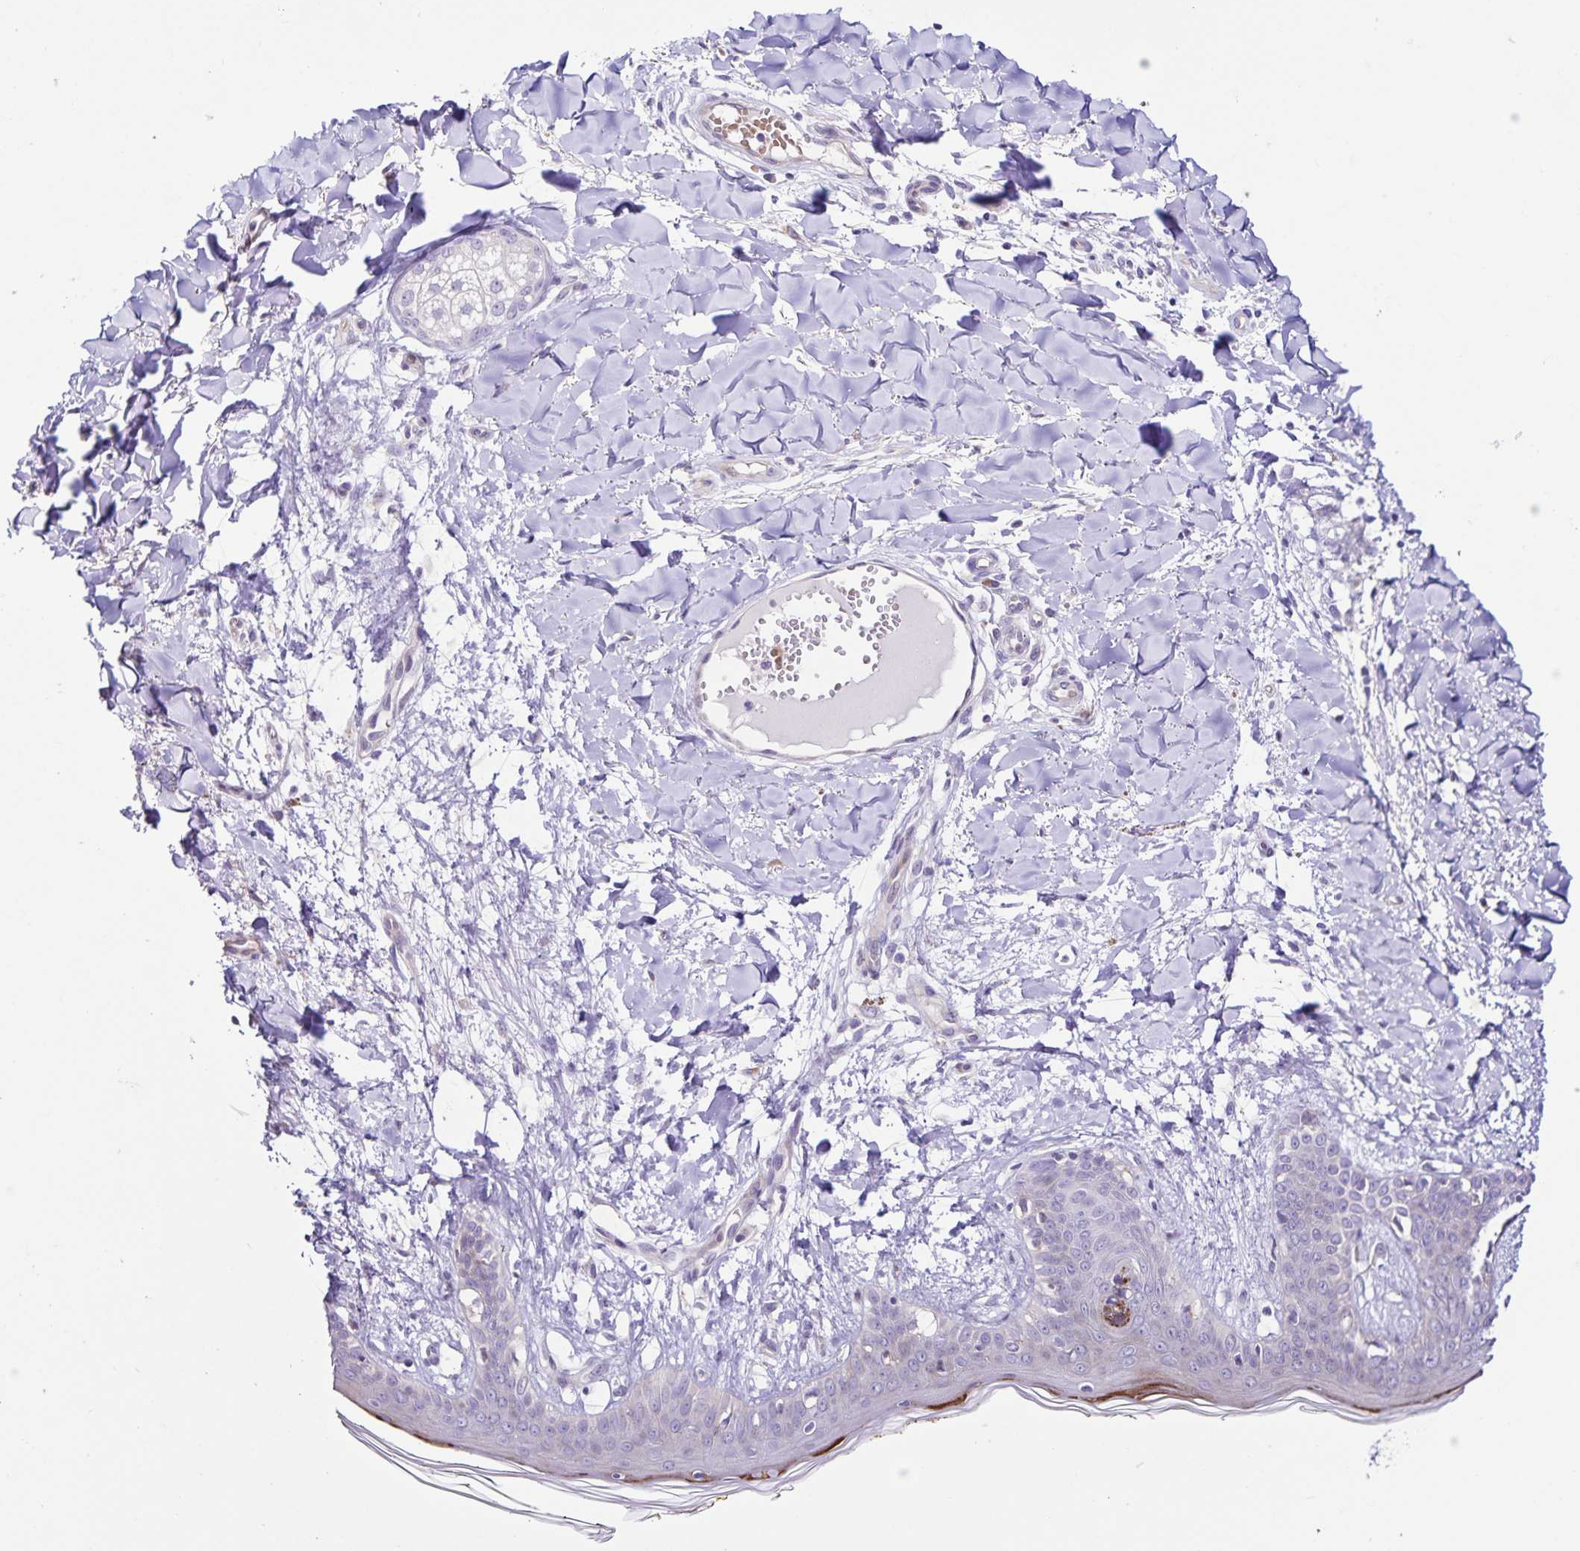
{"staining": {"intensity": "negative", "quantity": "none", "location": "none"}, "tissue": "skin", "cell_type": "Fibroblasts", "image_type": "normal", "snomed": [{"axis": "morphology", "description": "Normal tissue, NOS"}, {"axis": "topography", "description": "Skin"}], "caption": "There is no significant expression in fibroblasts of skin. (Immunohistochemistry, brightfield microscopy, high magnification).", "gene": "RNFT2", "patient": {"sex": "female", "age": 34}}